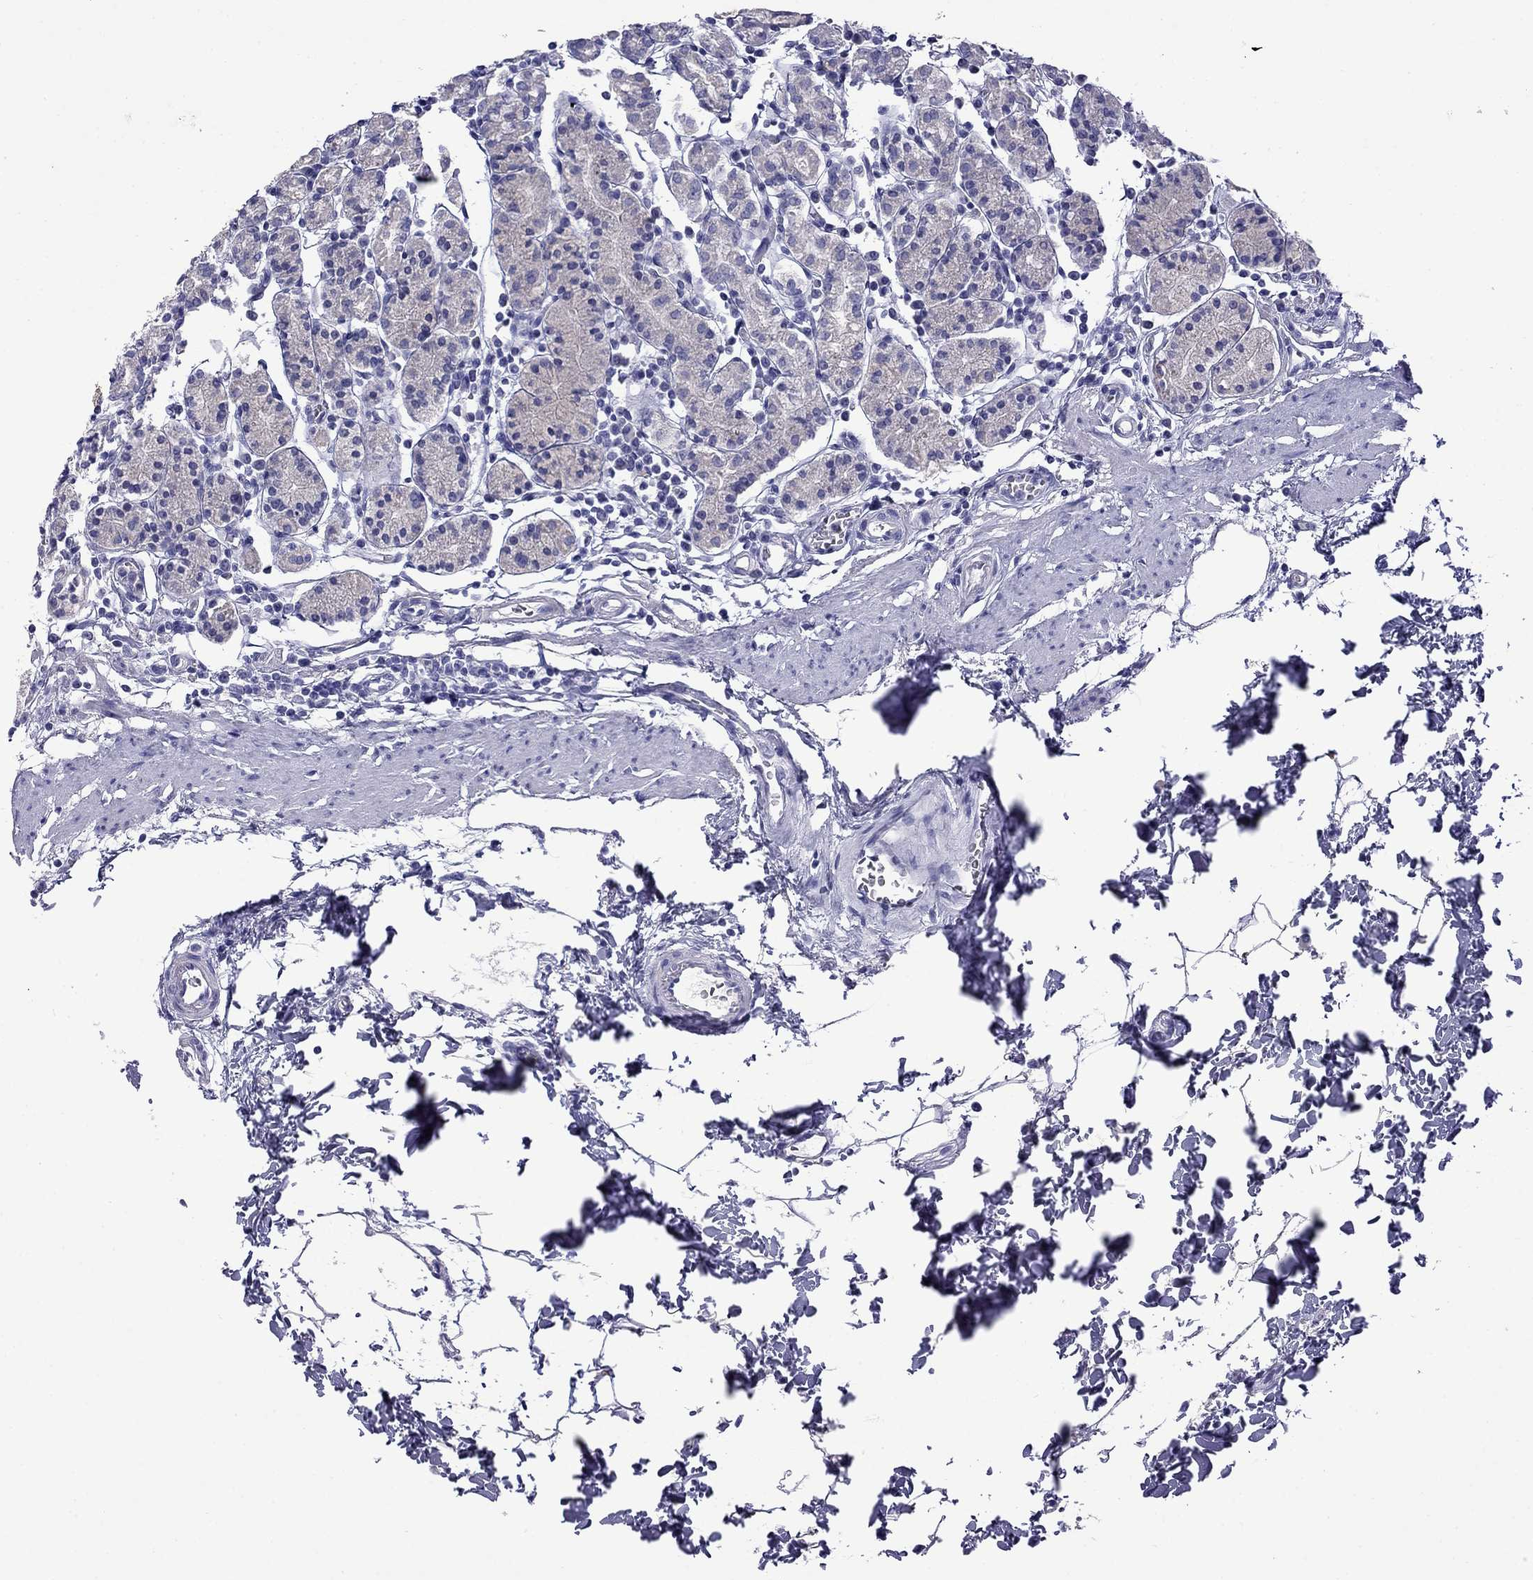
{"staining": {"intensity": "negative", "quantity": "none", "location": "none"}, "tissue": "stomach", "cell_type": "Glandular cells", "image_type": "normal", "snomed": [{"axis": "morphology", "description": "Normal tissue, NOS"}, {"axis": "topography", "description": "Stomach, upper"}, {"axis": "topography", "description": "Stomach"}], "caption": "High magnification brightfield microscopy of unremarkable stomach stained with DAB (brown) and counterstained with hematoxylin (blue): glandular cells show no significant staining.", "gene": "MYO15A", "patient": {"sex": "male", "age": 62}}